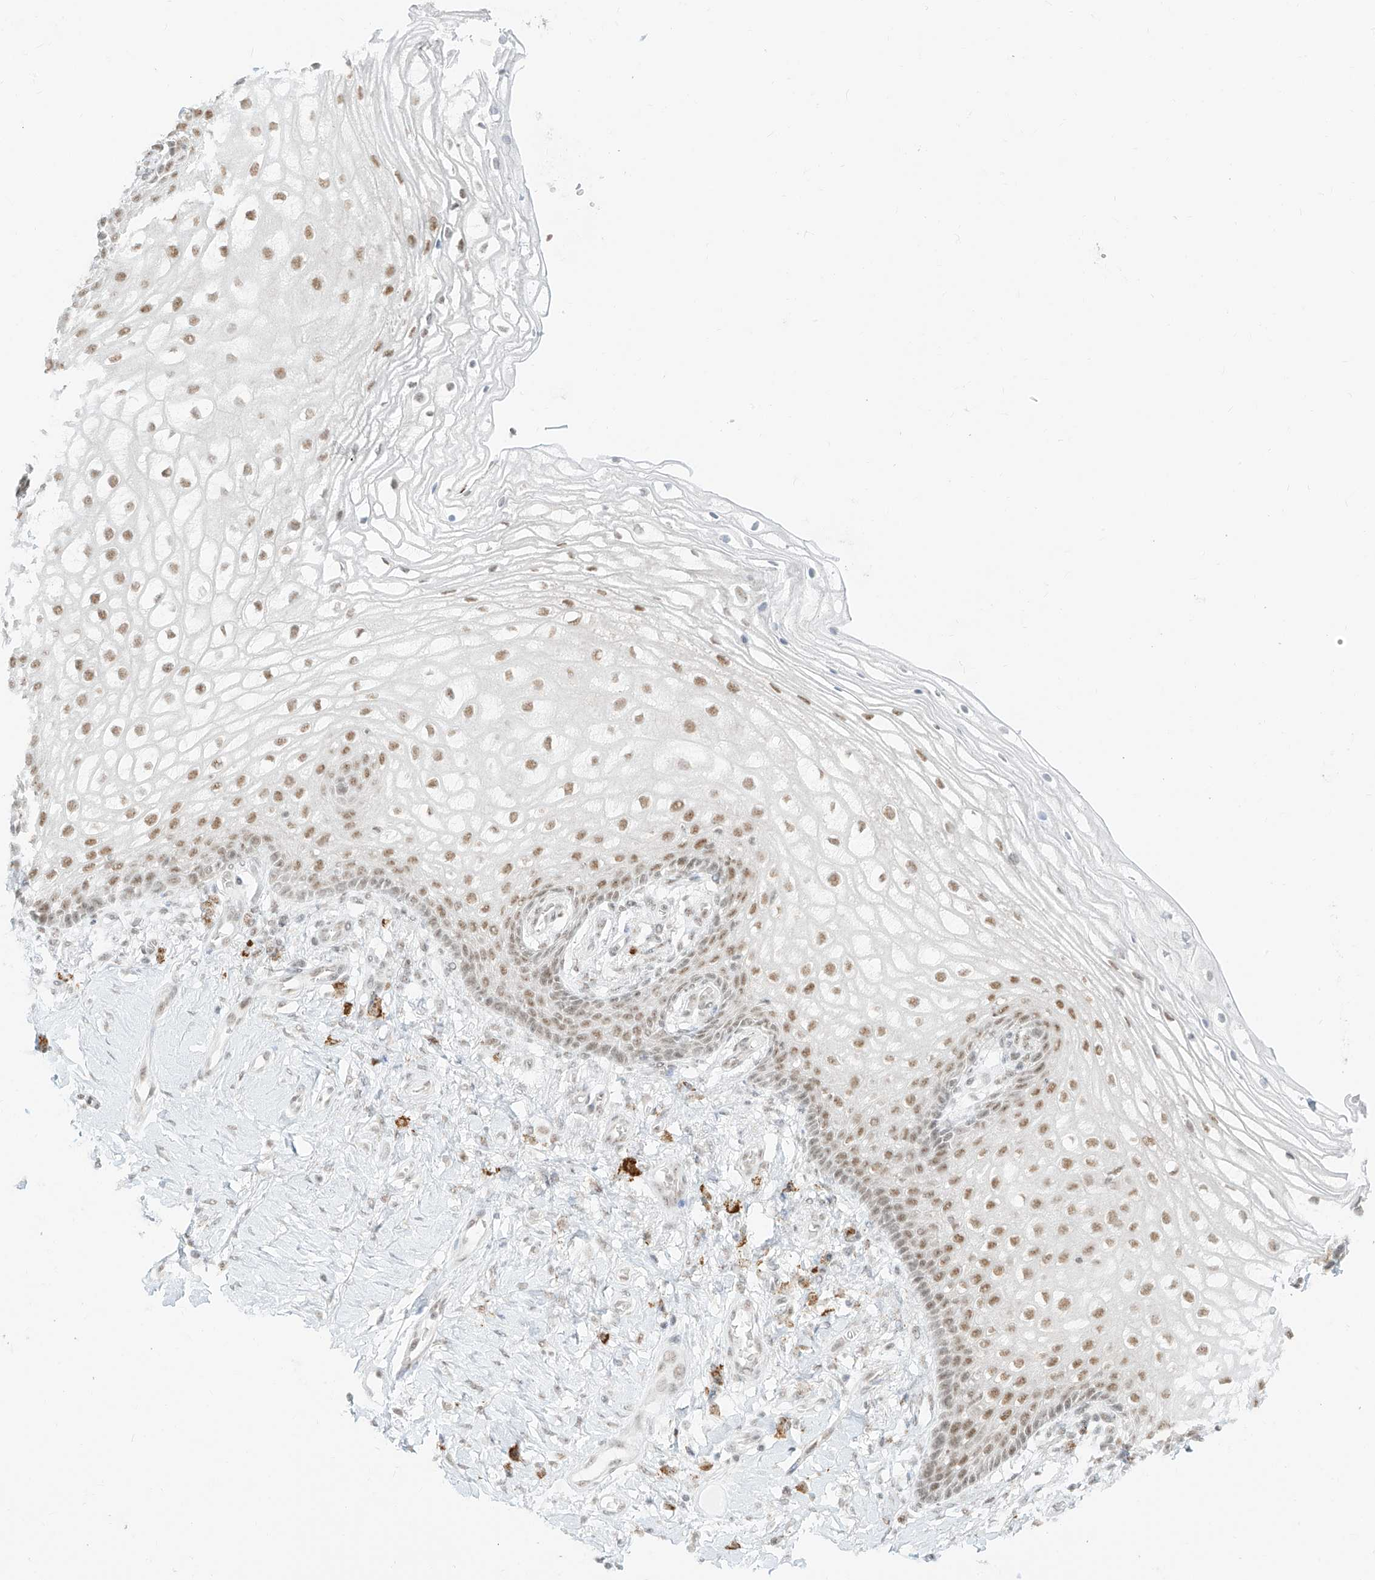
{"staining": {"intensity": "moderate", "quantity": "25%-75%", "location": "nuclear"}, "tissue": "vagina", "cell_type": "Squamous epithelial cells", "image_type": "normal", "snomed": [{"axis": "morphology", "description": "Normal tissue, NOS"}, {"axis": "topography", "description": "Vagina"}], "caption": "IHC image of normal vagina: vagina stained using immunohistochemistry demonstrates medium levels of moderate protein expression localized specifically in the nuclear of squamous epithelial cells, appearing as a nuclear brown color.", "gene": "SUPT5H", "patient": {"sex": "female", "age": 60}}